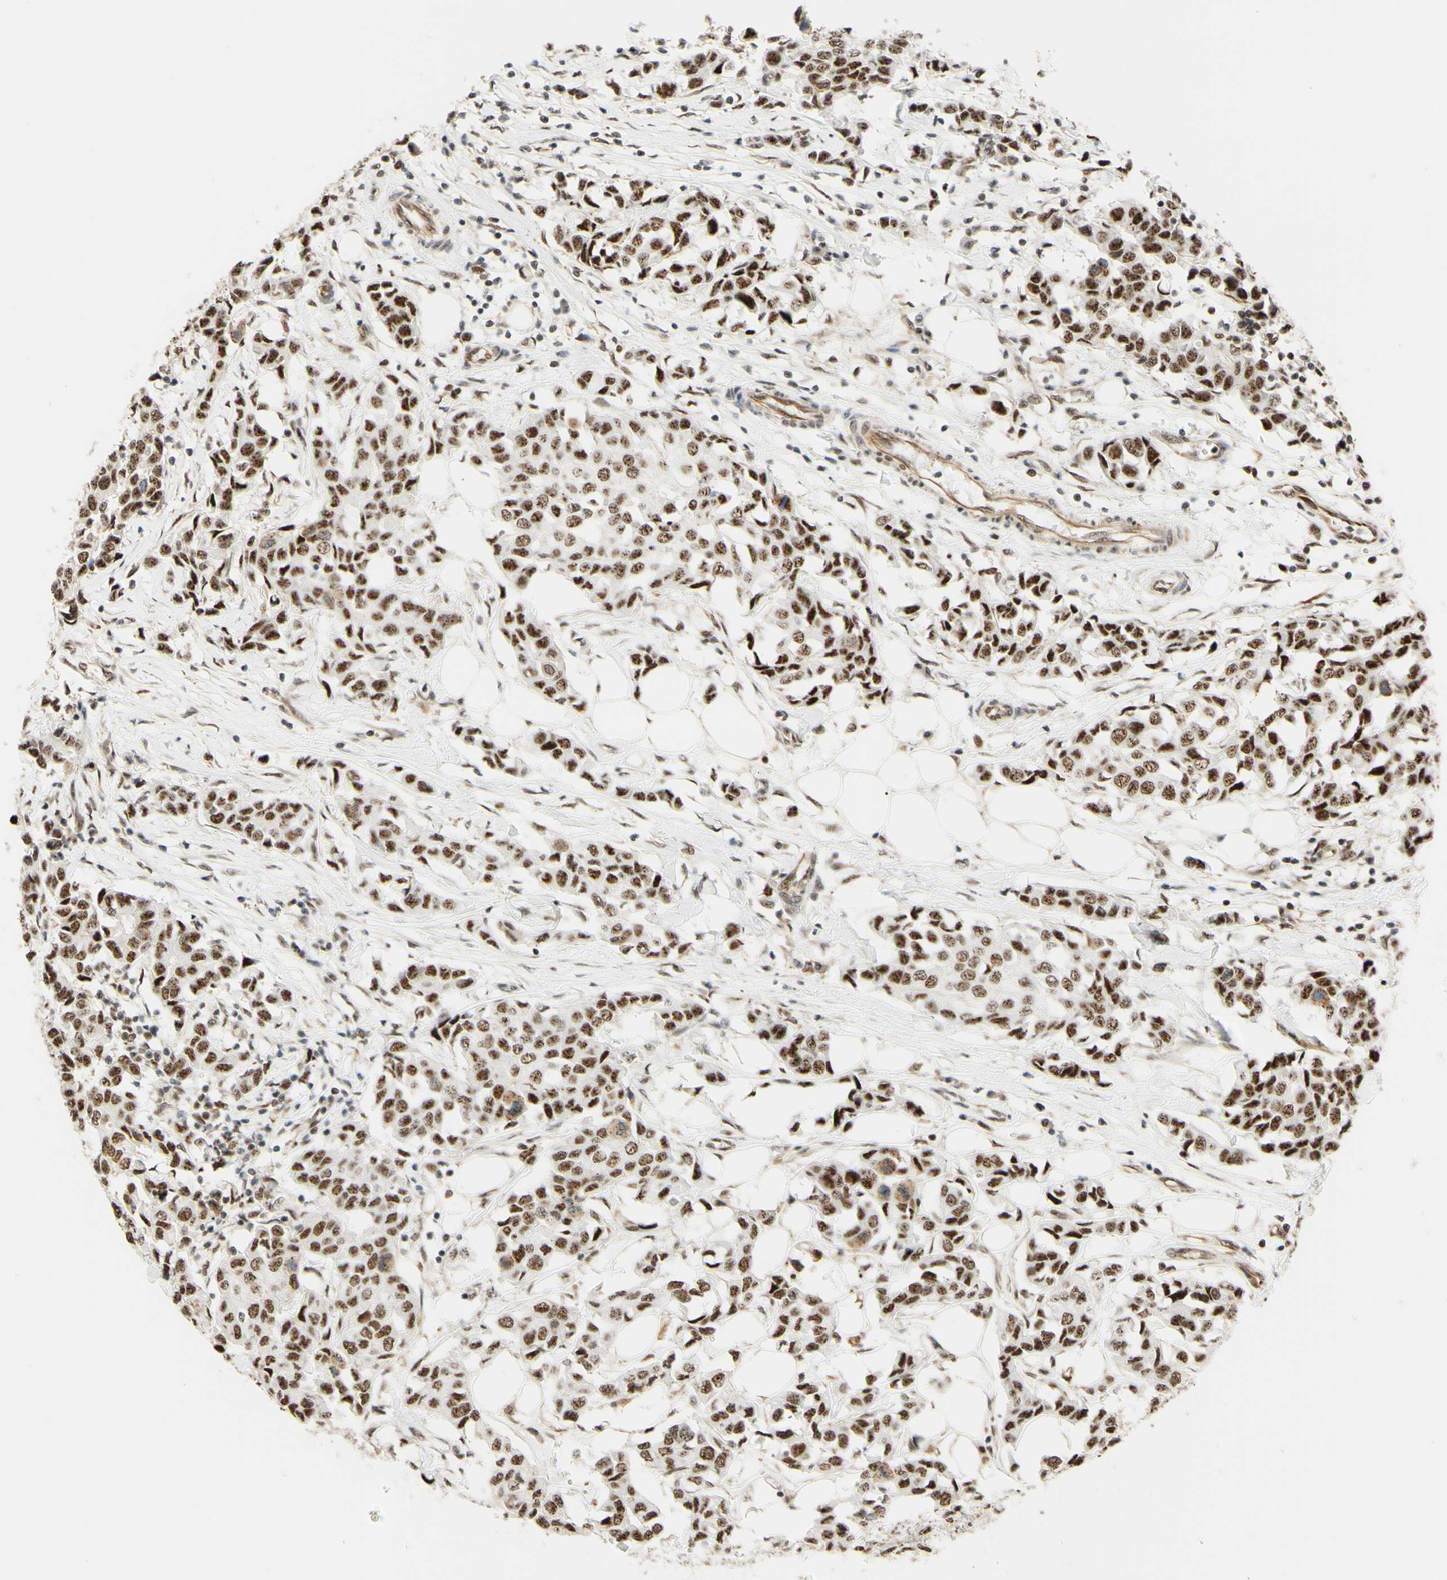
{"staining": {"intensity": "strong", "quantity": ">75%", "location": "nuclear"}, "tissue": "breast cancer", "cell_type": "Tumor cells", "image_type": "cancer", "snomed": [{"axis": "morphology", "description": "Duct carcinoma"}, {"axis": "topography", "description": "Breast"}], "caption": "The photomicrograph demonstrates a brown stain indicating the presence of a protein in the nuclear of tumor cells in intraductal carcinoma (breast).", "gene": "SAP18", "patient": {"sex": "female", "age": 80}}